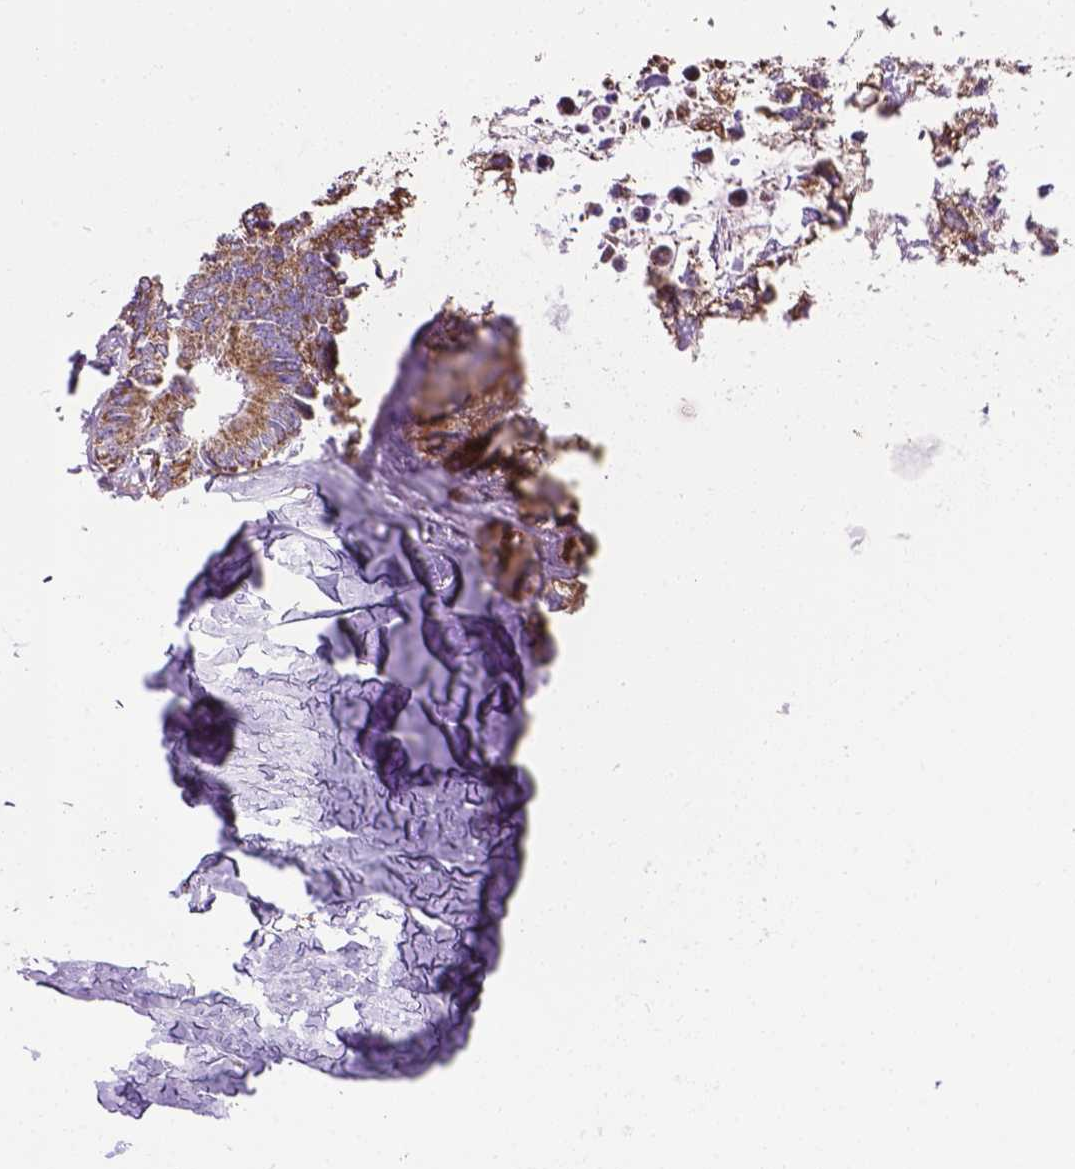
{"staining": {"intensity": "moderate", "quantity": ">75%", "location": "cytoplasmic/membranous"}, "tissue": "colorectal cancer", "cell_type": "Tumor cells", "image_type": "cancer", "snomed": [{"axis": "morphology", "description": "Adenocarcinoma, NOS"}, {"axis": "topography", "description": "Colon"}, {"axis": "topography", "description": "Rectum"}], "caption": "DAB immunohistochemical staining of human adenocarcinoma (colorectal) exhibits moderate cytoplasmic/membranous protein staining in approximately >75% of tumor cells.", "gene": "VDAC1", "patient": {"sex": "male", "age": 57}}